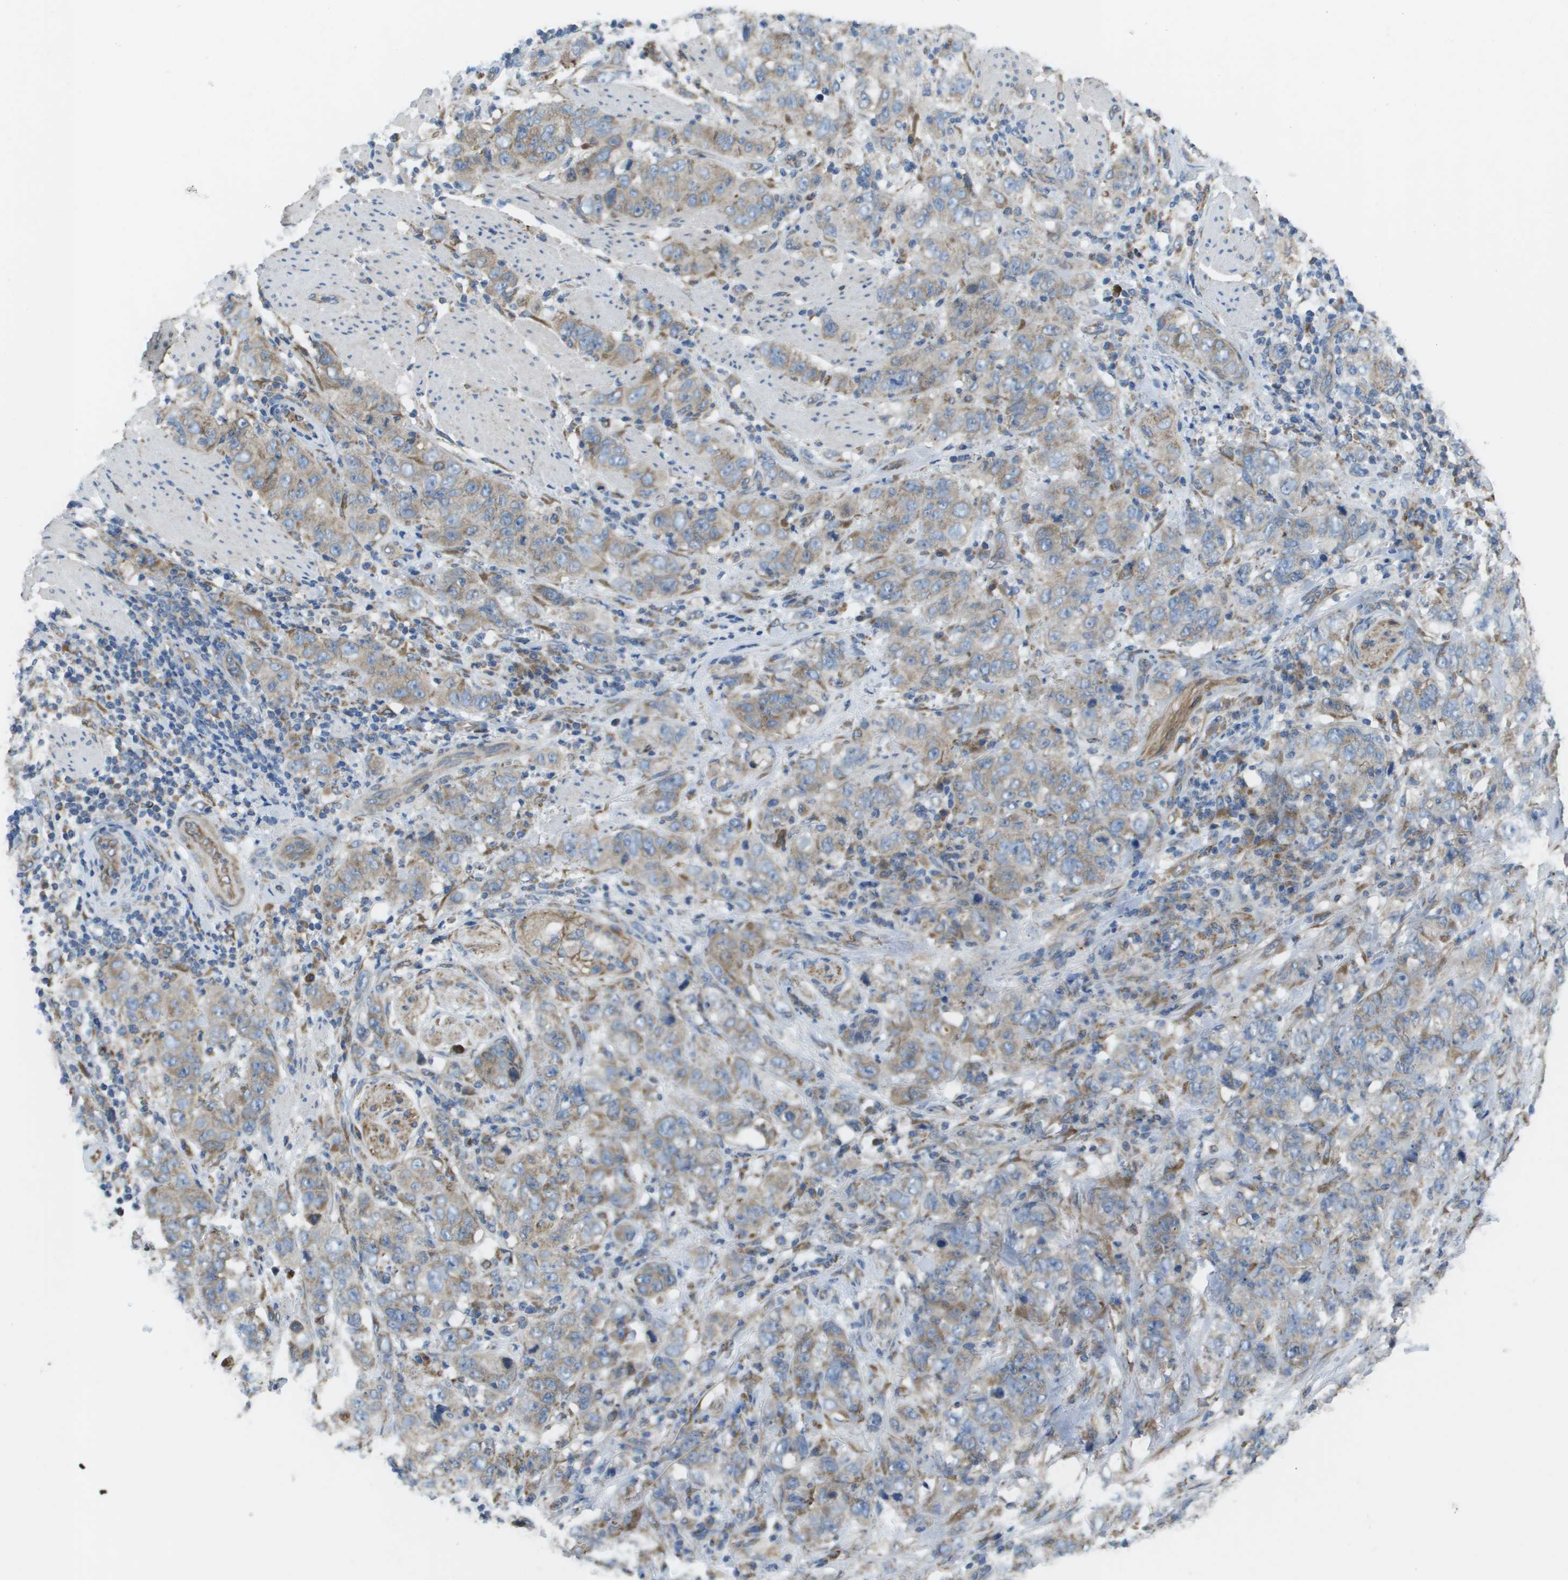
{"staining": {"intensity": "weak", "quantity": ">75%", "location": "cytoplasmic/membranous"}, "tissue": "stomach cancer", "cell_type": "Tumor cells", "image_type": "cancer", "snomed": [{"axis": "morphology", "description": "Adenocarcinoma, NOS"}, {"axis": "topography", "description": "Stomach"}], "caption": "About >75% of tumor cells in stomach adenocarcinoma exhibit weak cytoplasmic/membranous protein positivity as visualized by brown immunohistochemical staining.", "gene": "CLCN2", "patient": {"sex": "male", "age": 48}}